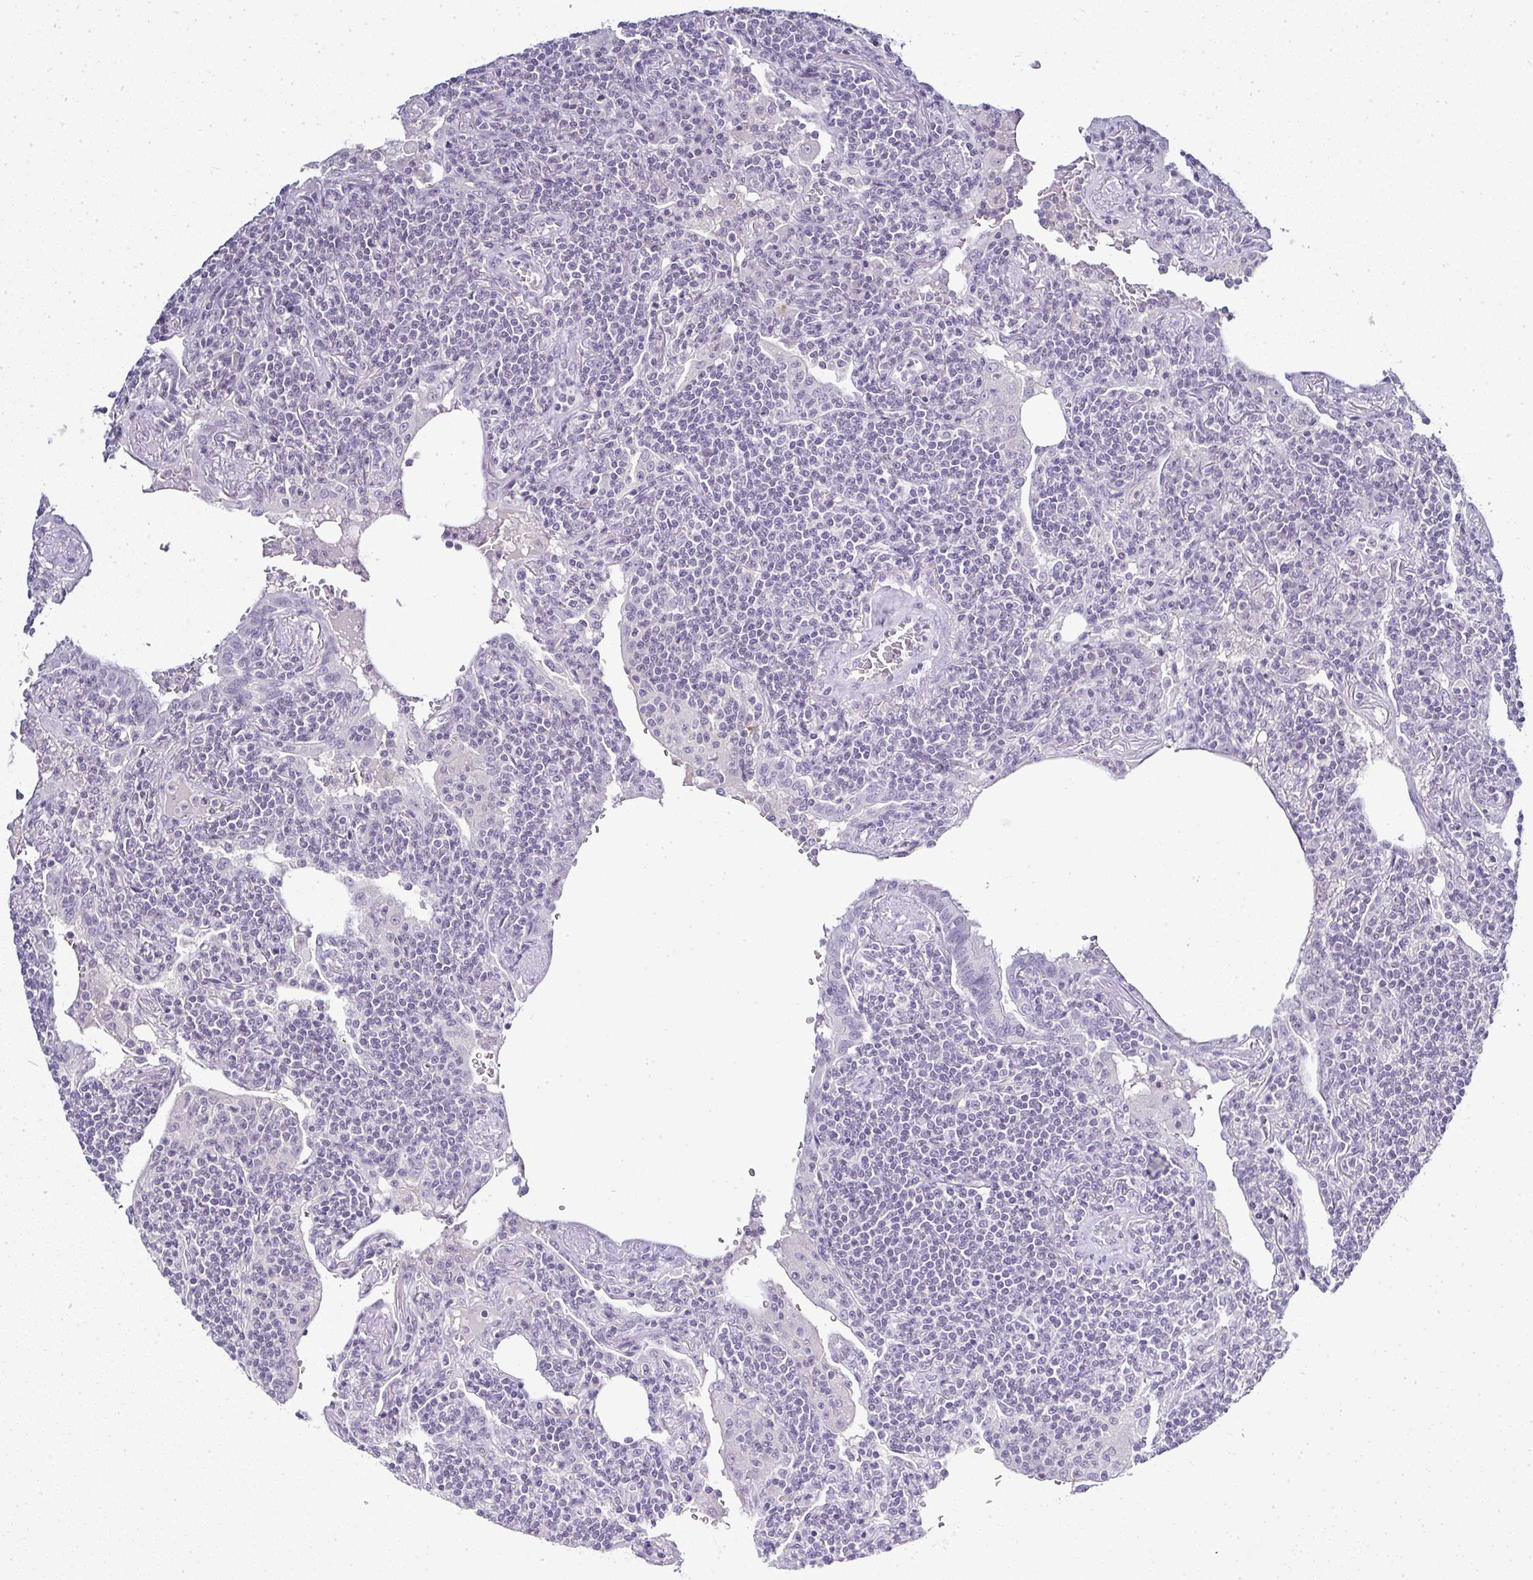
{"staining": {"intensity": "negative", "quantity": "none", "location": "none"}, "tissue": "lymphoma", "cell_type": "Tumor cells", "image_type": "cancer", "snomed": [{"axis": "morphology", "description": "Malignant lymphoma, non-Hodgkin's type, Low grade"}, {"axis": "topography", "description": "Lung"}], "caption": "A histopathology image of human lymphoma is negative for staining in tumor cells.", "gene": "SERPINB3", "patient": {"sex": "female", "age": 71}}